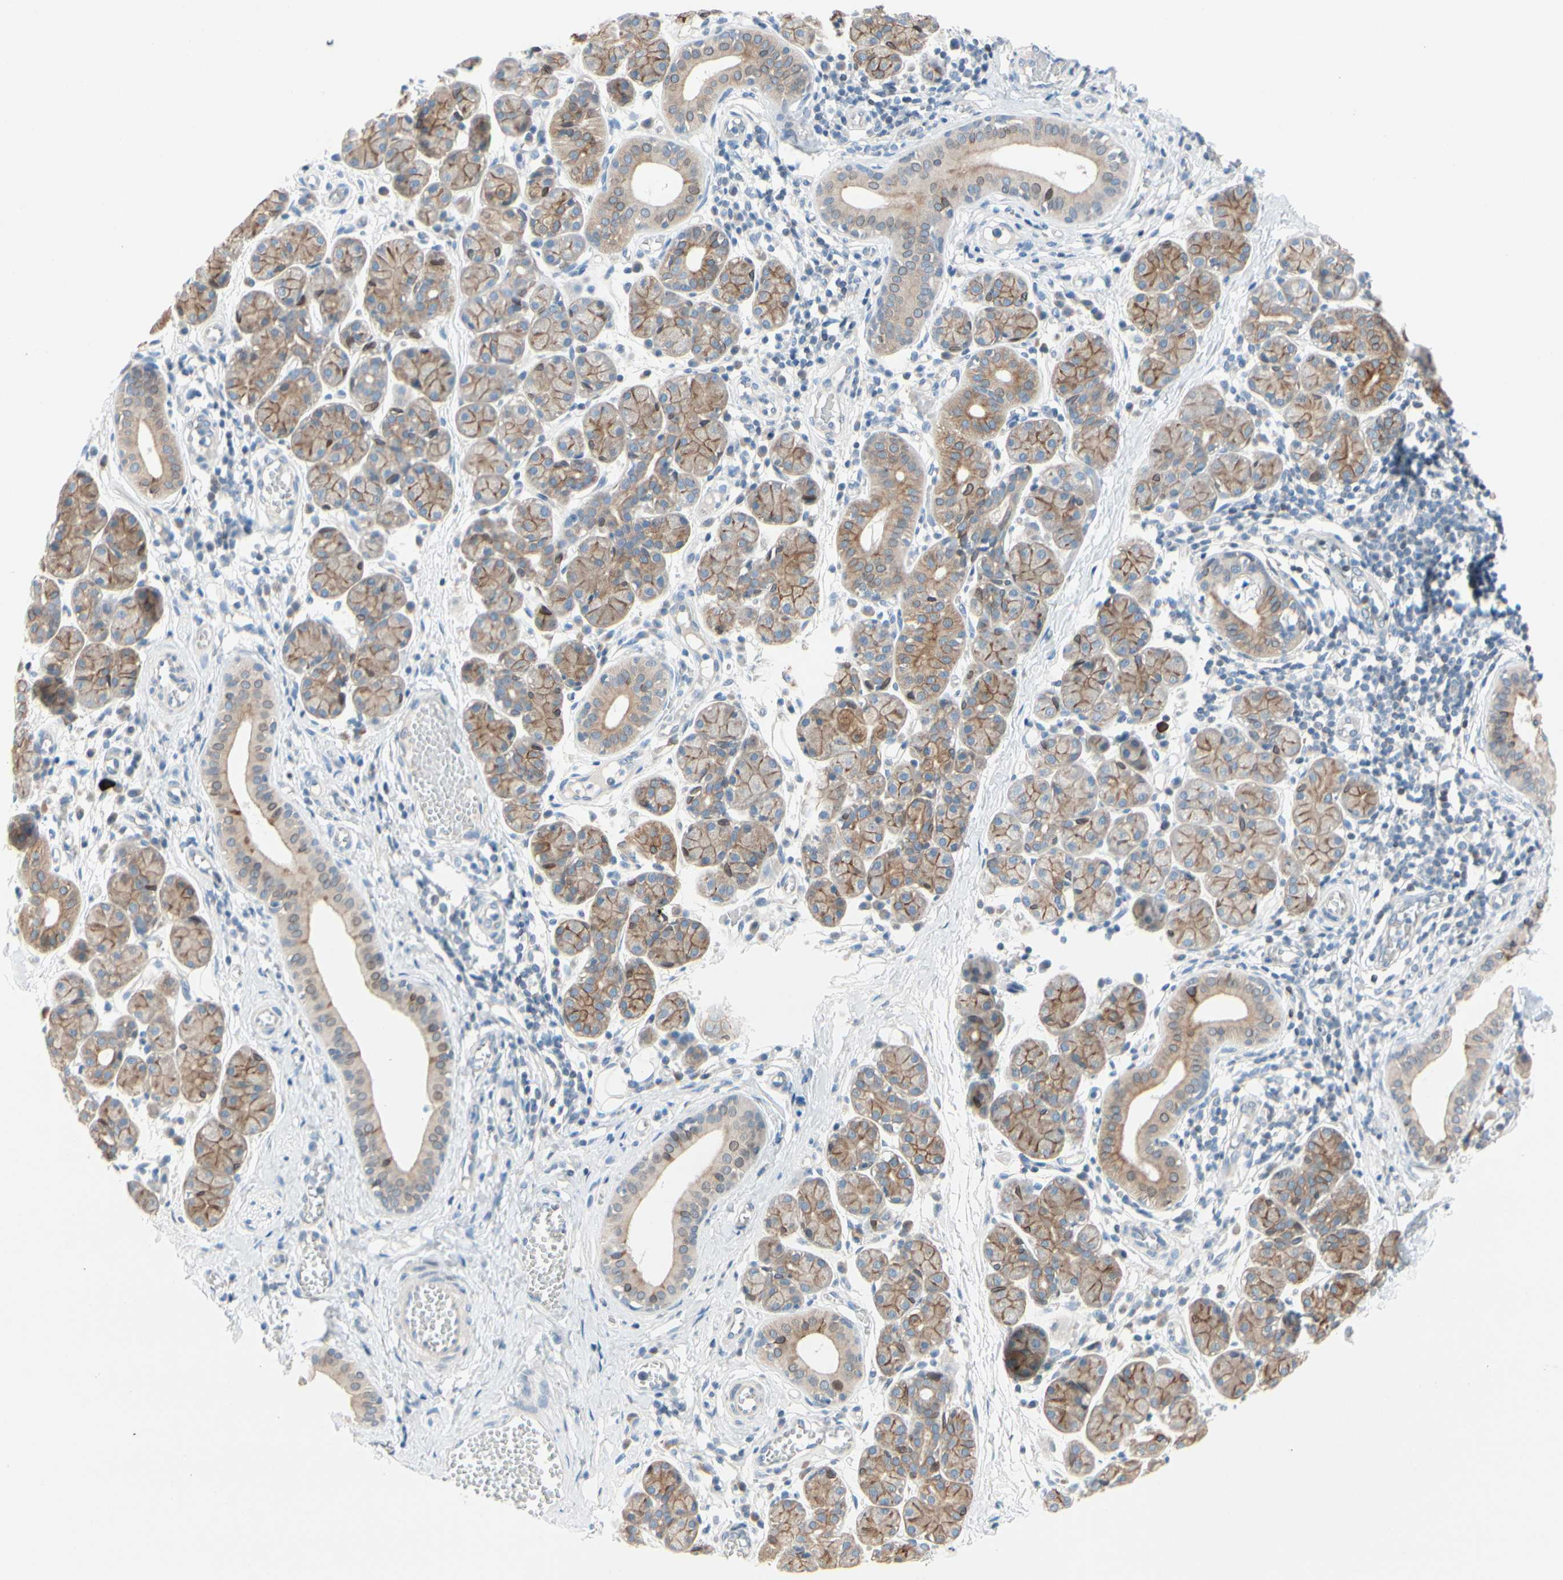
{"staining": {"intensity": "moderate", "quantity": "25%-75%", "location": "cytoplasmic/membranous"}, "tissue": "salivary gland", "cell_type": "Glandular cells", "image_type": "normal", "snomed": [{"axis": "morphology", "description": "Normal tissue, NOS"}, {"axis": "morphology", "description": "Inflammation, NOS"}, {"axis": "topography", "description": "Lymph node"}, {"axis": "topography", "description": "Salivary gland"}], "caption": "Immunohistochemistry (IHC) image of benign salivary gland: human salivary gland stained using immunohistochemistry exhibits medium levels of moderate protein expression localized specifically in the cytoplasmic/membranous of glandular cells, appearing as a cytoplasmic/membranous brown color.", "gene": "ZNF132", "patient": {"sex": "male", "age": 3}}